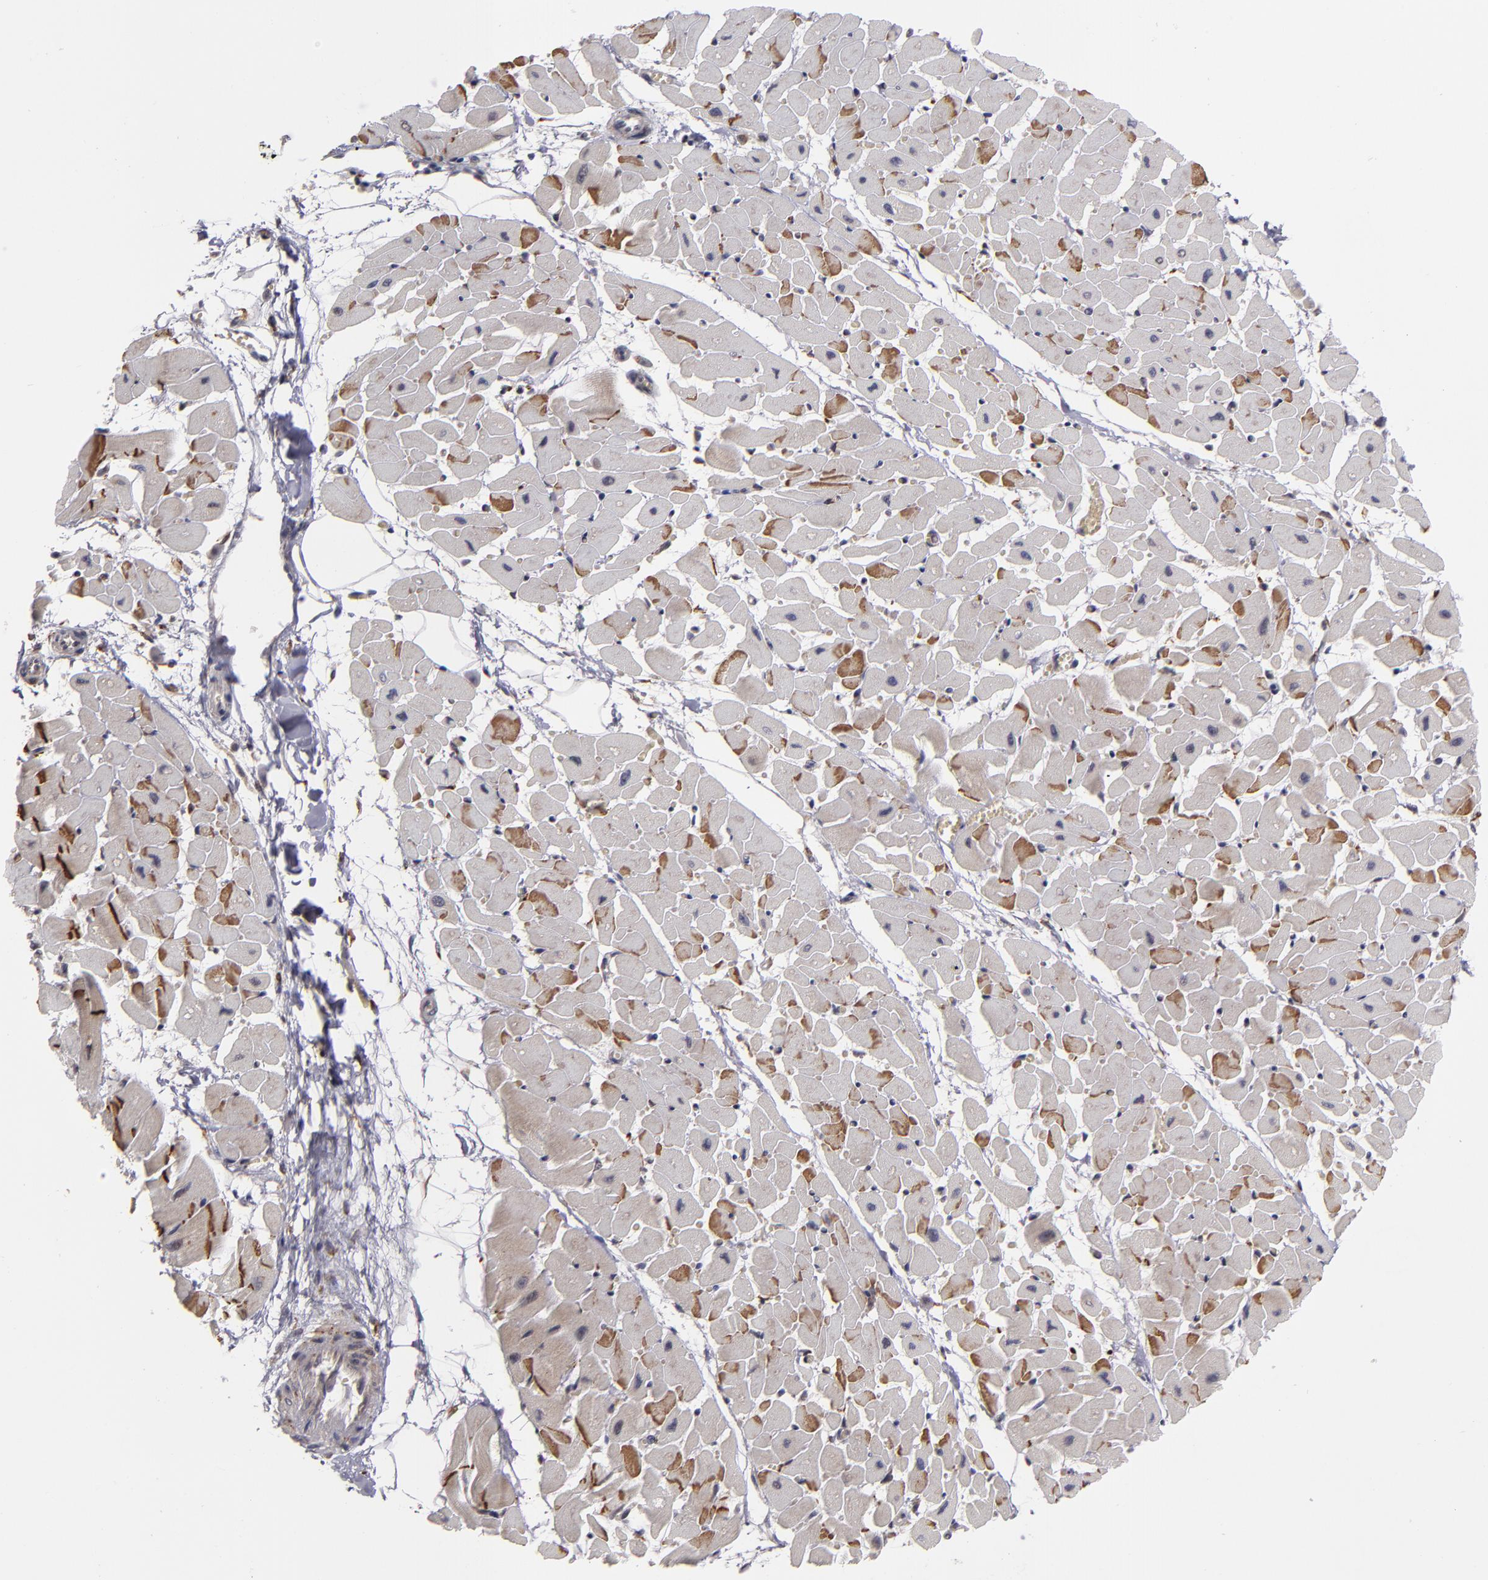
{"staining": {"intensity": "moderate", "quantity": "25%-75%", "location": "cytoplasmic/membranous"}, "tissue": "heart muscle", "cell_type": "Cardiomyocytes", "image_type": "normal", "snomed": [{"axis": "morphology", "description": "Normal tissue, NOS"}, {"axis": "topography", "description": "Heart"}], "caption": "Cardiomyocytes reveal moderate cytoplasmic/membranous expression in about 25%-75% of cells in benign heart muscle.", "gene": "CASP1", "patient": {"sex": "female", "age": 19}}